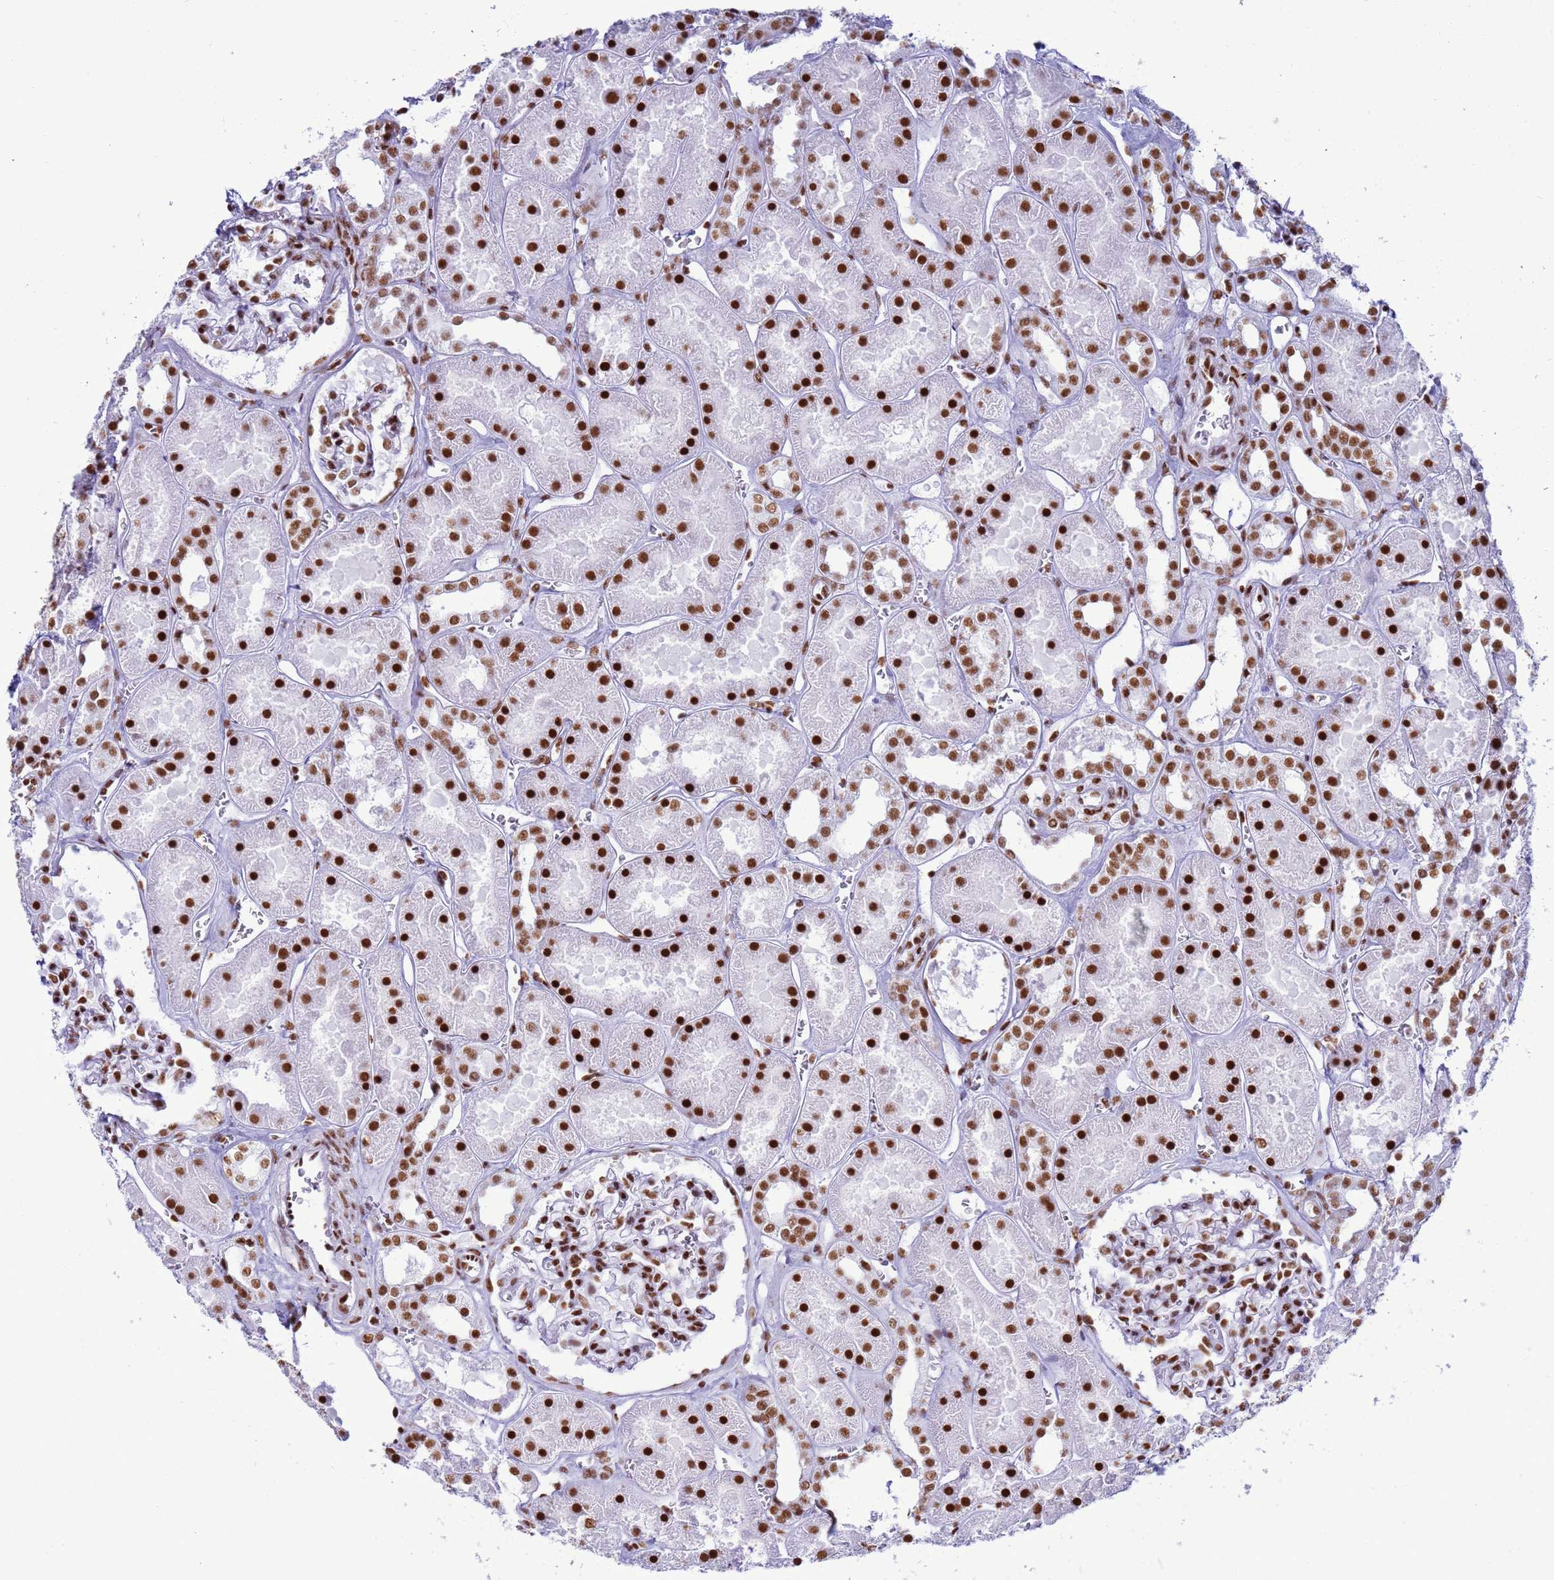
{"staining": {"intensity": "strong", "quantity": ">75%", "location": "nuclear"}, "tissue": "kidney", "cell_type": "Cells in glomeruli", "image_type": "normal", "snomed": [{"axis": "morphology", "description": "Normal tissue, NOS"}, {"axis": "topography", "description": "Kidney"}], "caption": "The micrograph displays immunohistochemical staining of benign kidney. There is strong nuclear staining is appreciated in about >75% of cells in glomeruli. Immunohistochemistry stains the protein in brown and the nuclei are stained blue.", "gene": "RALY", "patient": {"sex": "female", "age": 41}}